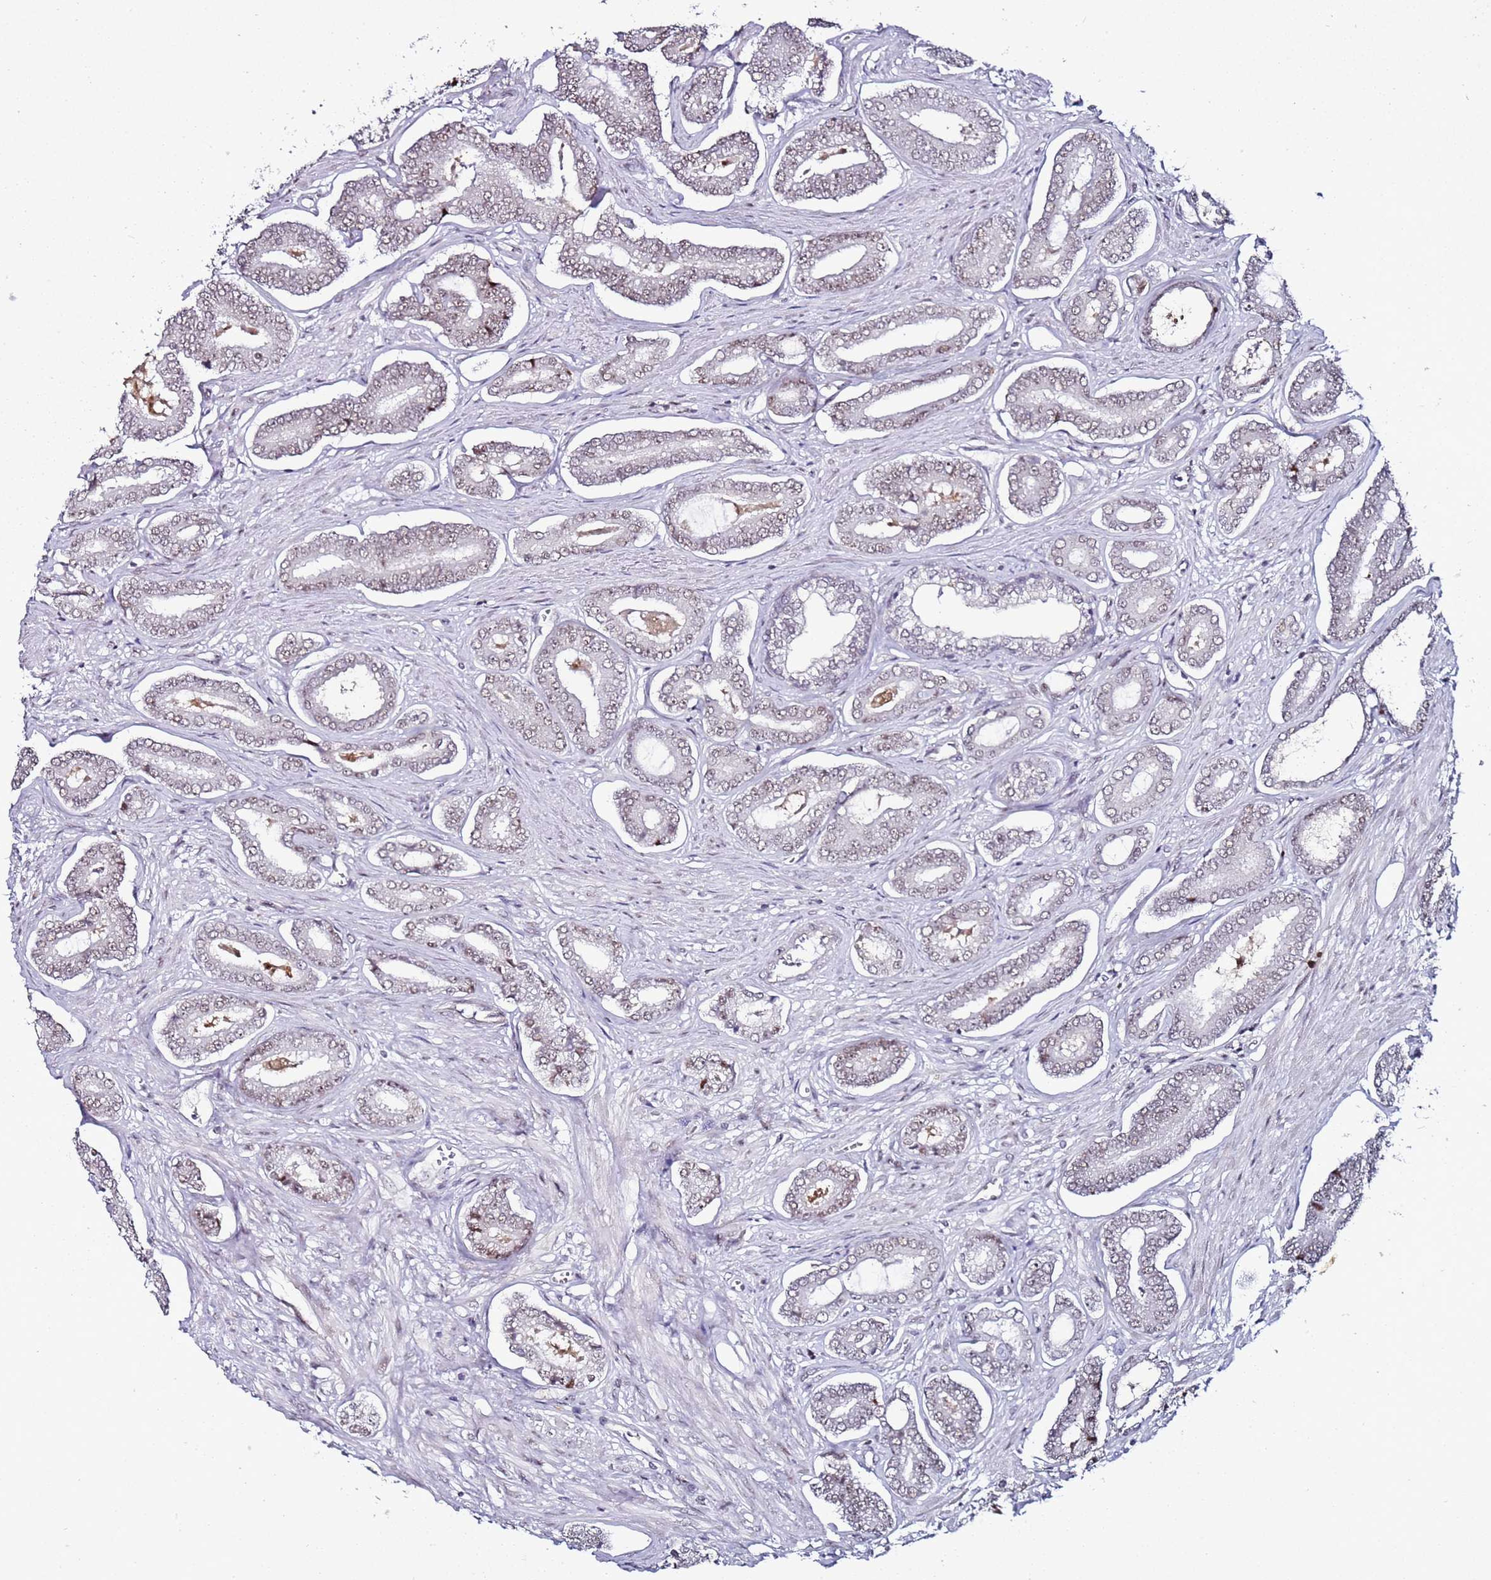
{"staining": {"intensity": "weak", "quantity": "25%-75%", "location": "nuclear"}, "tissue": "prostate cancer", "cell_type": "Tumor cells", "image_type": "cancer", "snomed": [{"axis": "morphology", "description": "Adenocarcinoma, NOS"}, {"axis": "topography", "description": "Prostate and seminal vesicle, NOS"}], "caption": "Protein expression analysis of human prostate cancer (adenocarcinoma) reveals weak nuclear positivity in about 25%-75% of tumor cells.", "gene": "PSMA7", "patient": {"sex": "male", "age": 76}}